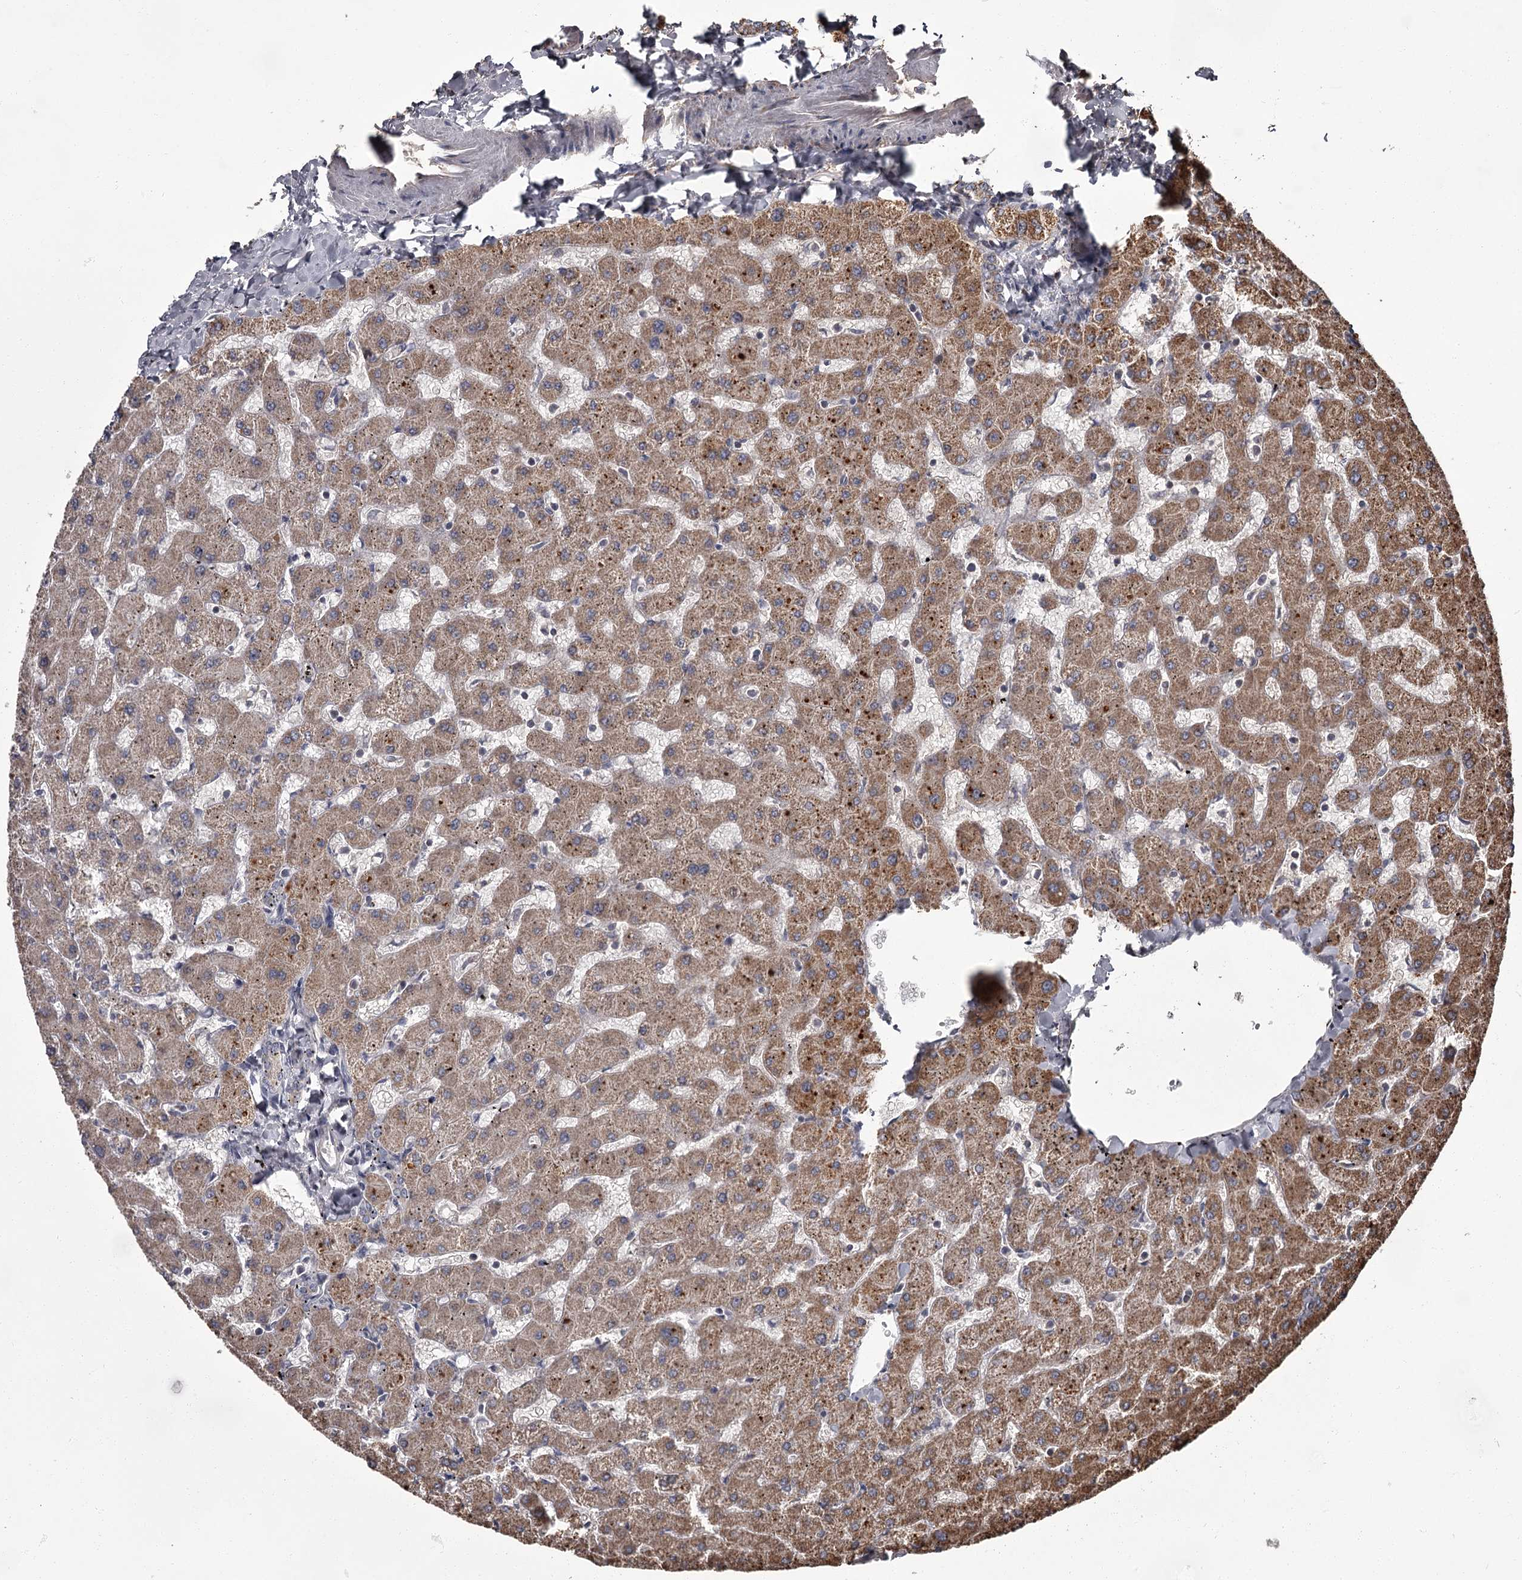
{"staining": {"intensity": "moderate", "quantity": "<25%", "location": "cytoplasmic/membranous"}, "tissue": "liver", "cell_type": "Cholangiocytes", "image_type": "normal", "snomed": [{"axis": "morphology", "description": "Normal tissue, NOS"}, {"axis": "topography", "description": "Liver"}], "caption": "Immunohistochemical staining of normal human liver displays moderate cytoplasmic/membranous protein expression in about <25% of cholangiocytes.", "gene": "THAP9", "patient": {"sex": "female", "age": 63}}